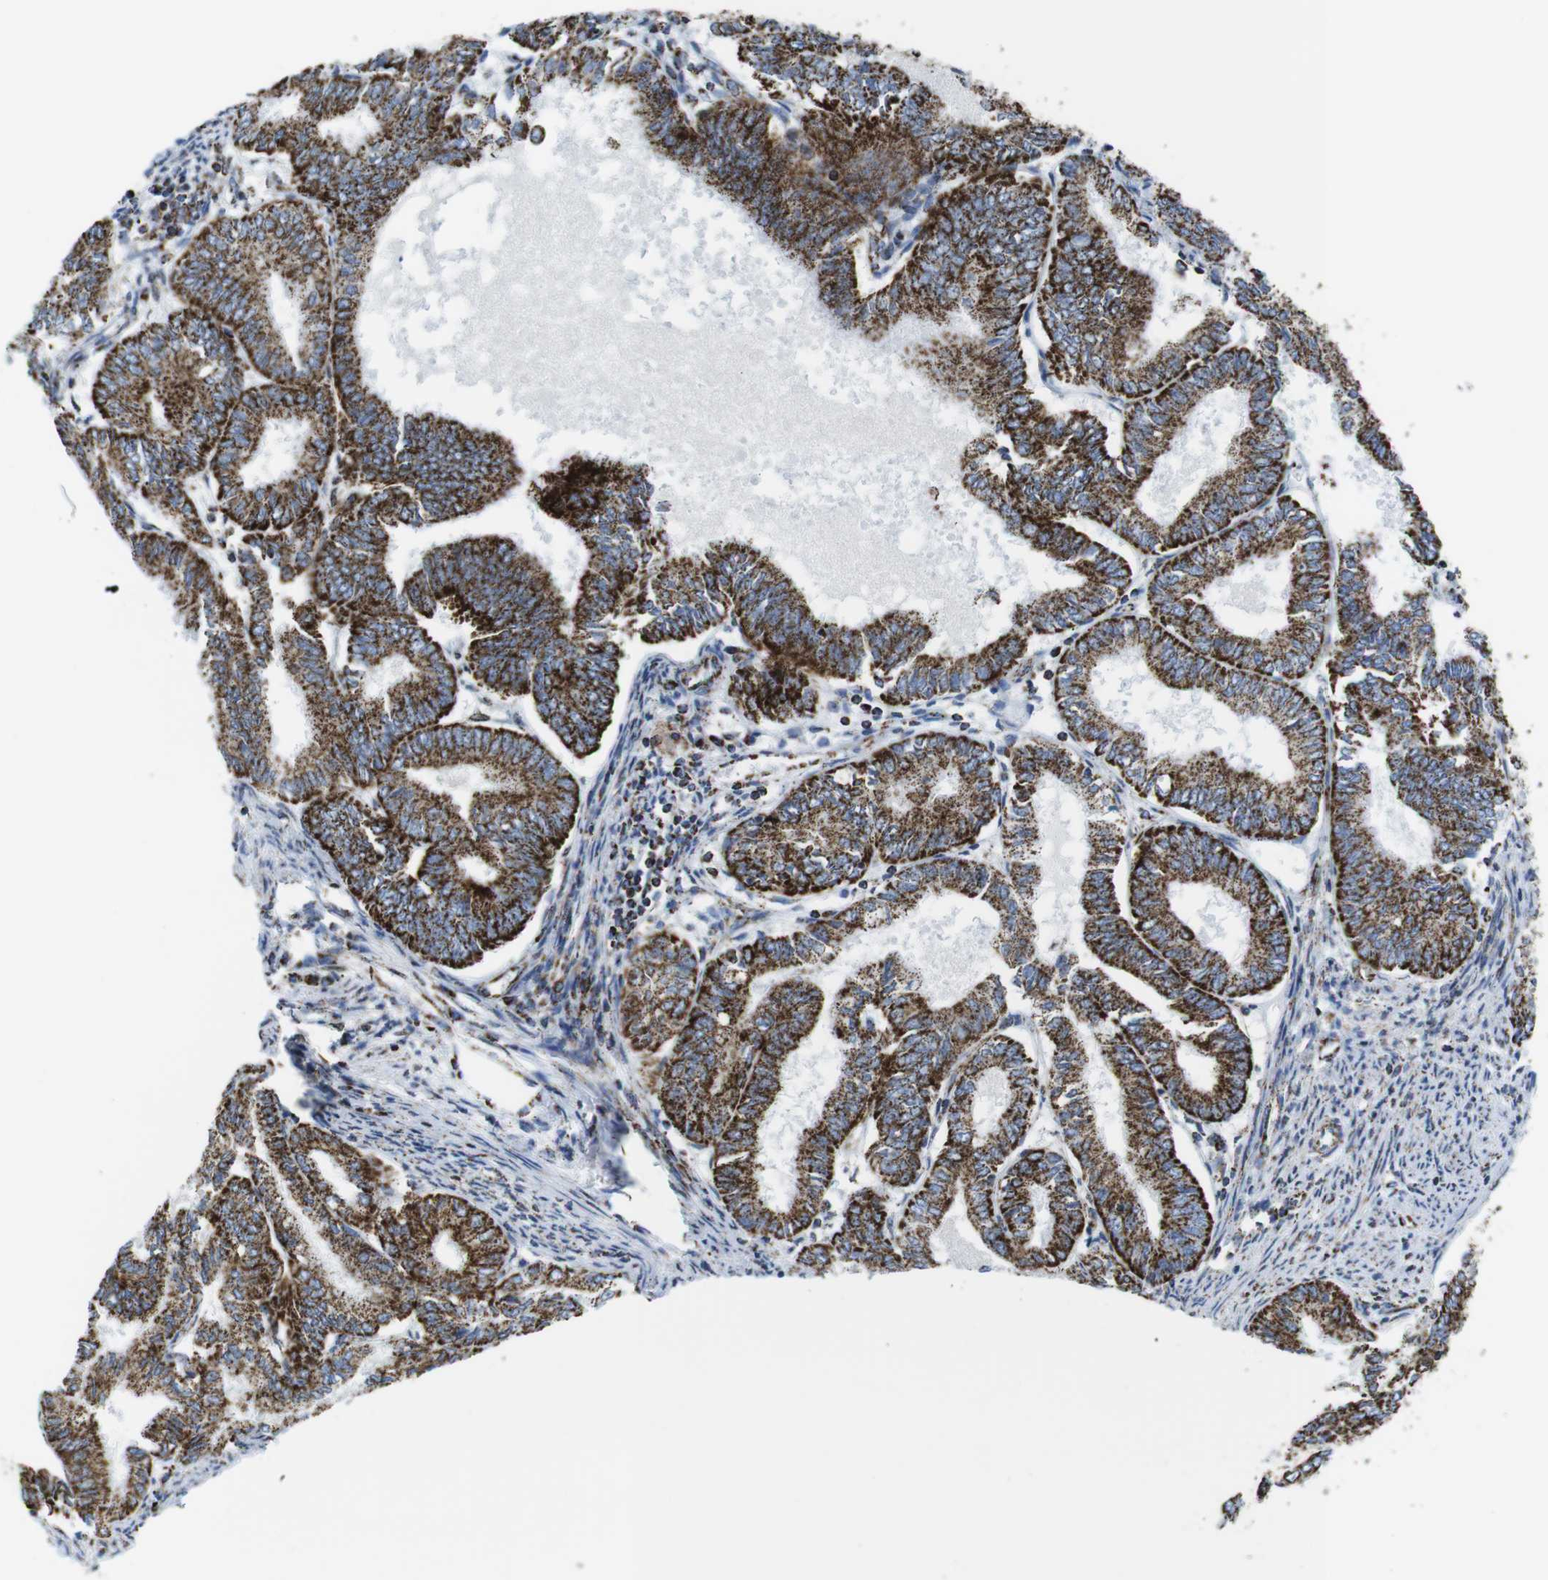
{"staining": {"intensity": "strong", "quantity": ">75%", "location": "cytoplasmic/membranous"}, "tissue": "endometrial cancer", "cell_type": "Tumor cells", "image_type": "cancer", "snomed": [{"axis": "morphology", "description": "Adenocarcinoma, NOS"}, {"axis": "topography", "description": "Endometrium"}], "caption": "Immunohistochemical staining of human endometrial cancer (adenocarcinoma) reveals strong cytoplasmic/membranous protein expression in approximately >75% of tumor cells. (IHC, brightfield microscopy, high magnification).", "gene": "ATP5PO", "patient": {"sex": "female", "age": 86}}